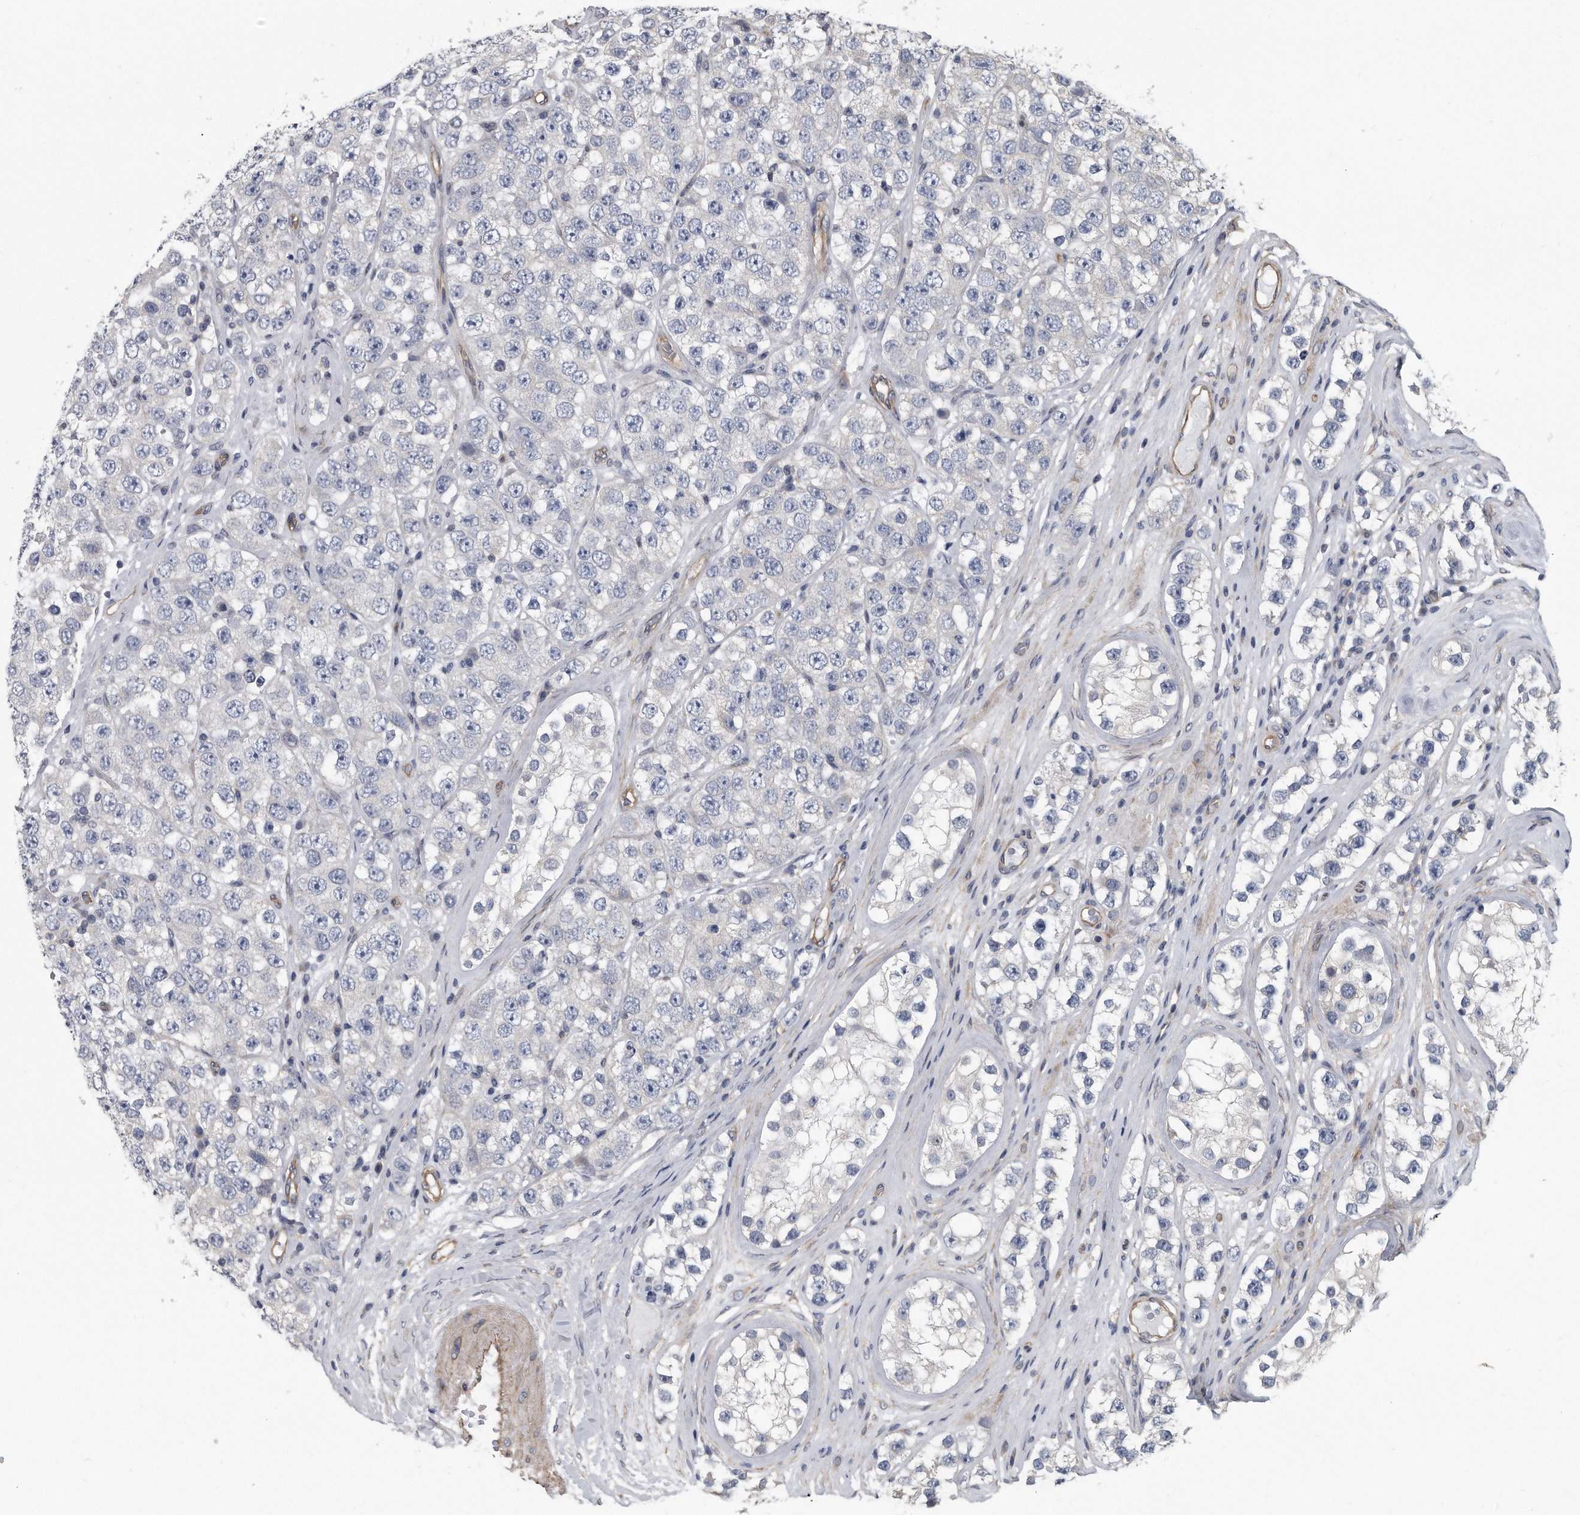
{"staining": {"intensity": "negative", "quantity": "none", "location": "none"}, "tissue": "testis cancer", "cell_type": "Tumor cells", "image_type": "cancer", "snomed": [{"axis": "morphology", "description": "Seminoma, NOS"}, {"axis": "topography", "description": "Testis"}], "caption": "Immunohistochemistry of seminoma (testis) demonstrates no staining in tumor cells. (Brightfield microscopy of DAB (3,3'-diaminobenzidine) IHC at high magnification).", "gene": "ARMCX1", "patient": {"sex": "male", "age": 28}}